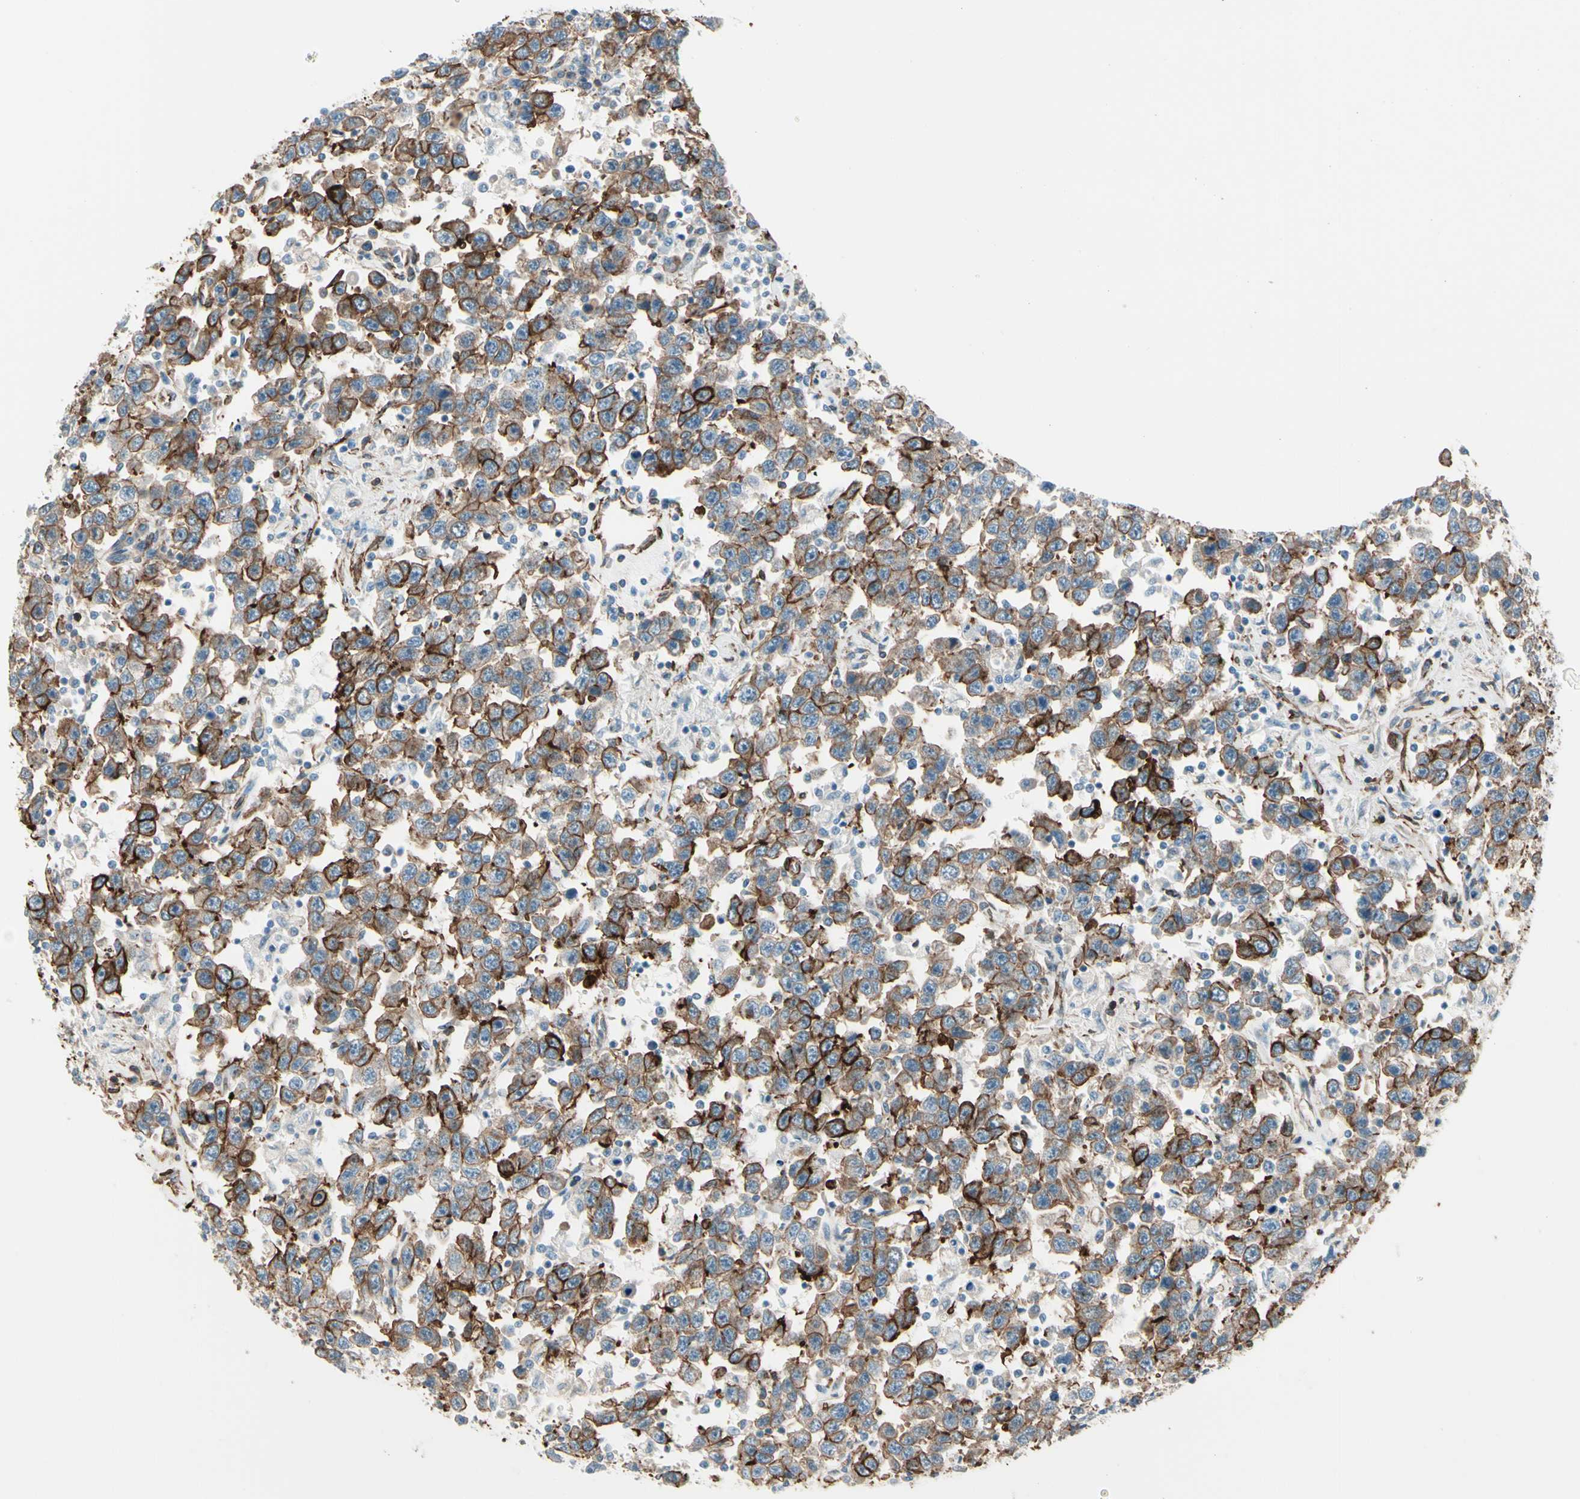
{"staining": {"intensity": "strong", "quantity": ">75%", "location": "cytoplasmic/membranous"}, "tissue": "testis cancer", "cell_type": "Tumor cells", "image_type": "cancer", "snomed": [{"axis": "morphology", "description": "Seminoma, NOS"}, {"axis": "topography", "description": "Testis"}], "caption": "The histopathology image displays immunohistochemical staining of testis cancer. There is strong cytoplasmic/membranous staining is present in about >75% of tumor cells. (Brightfield microscopy of DAB IHC at high magnification).", "gene": "CALD1", "patient": {"sex": "male", "age": 41}}